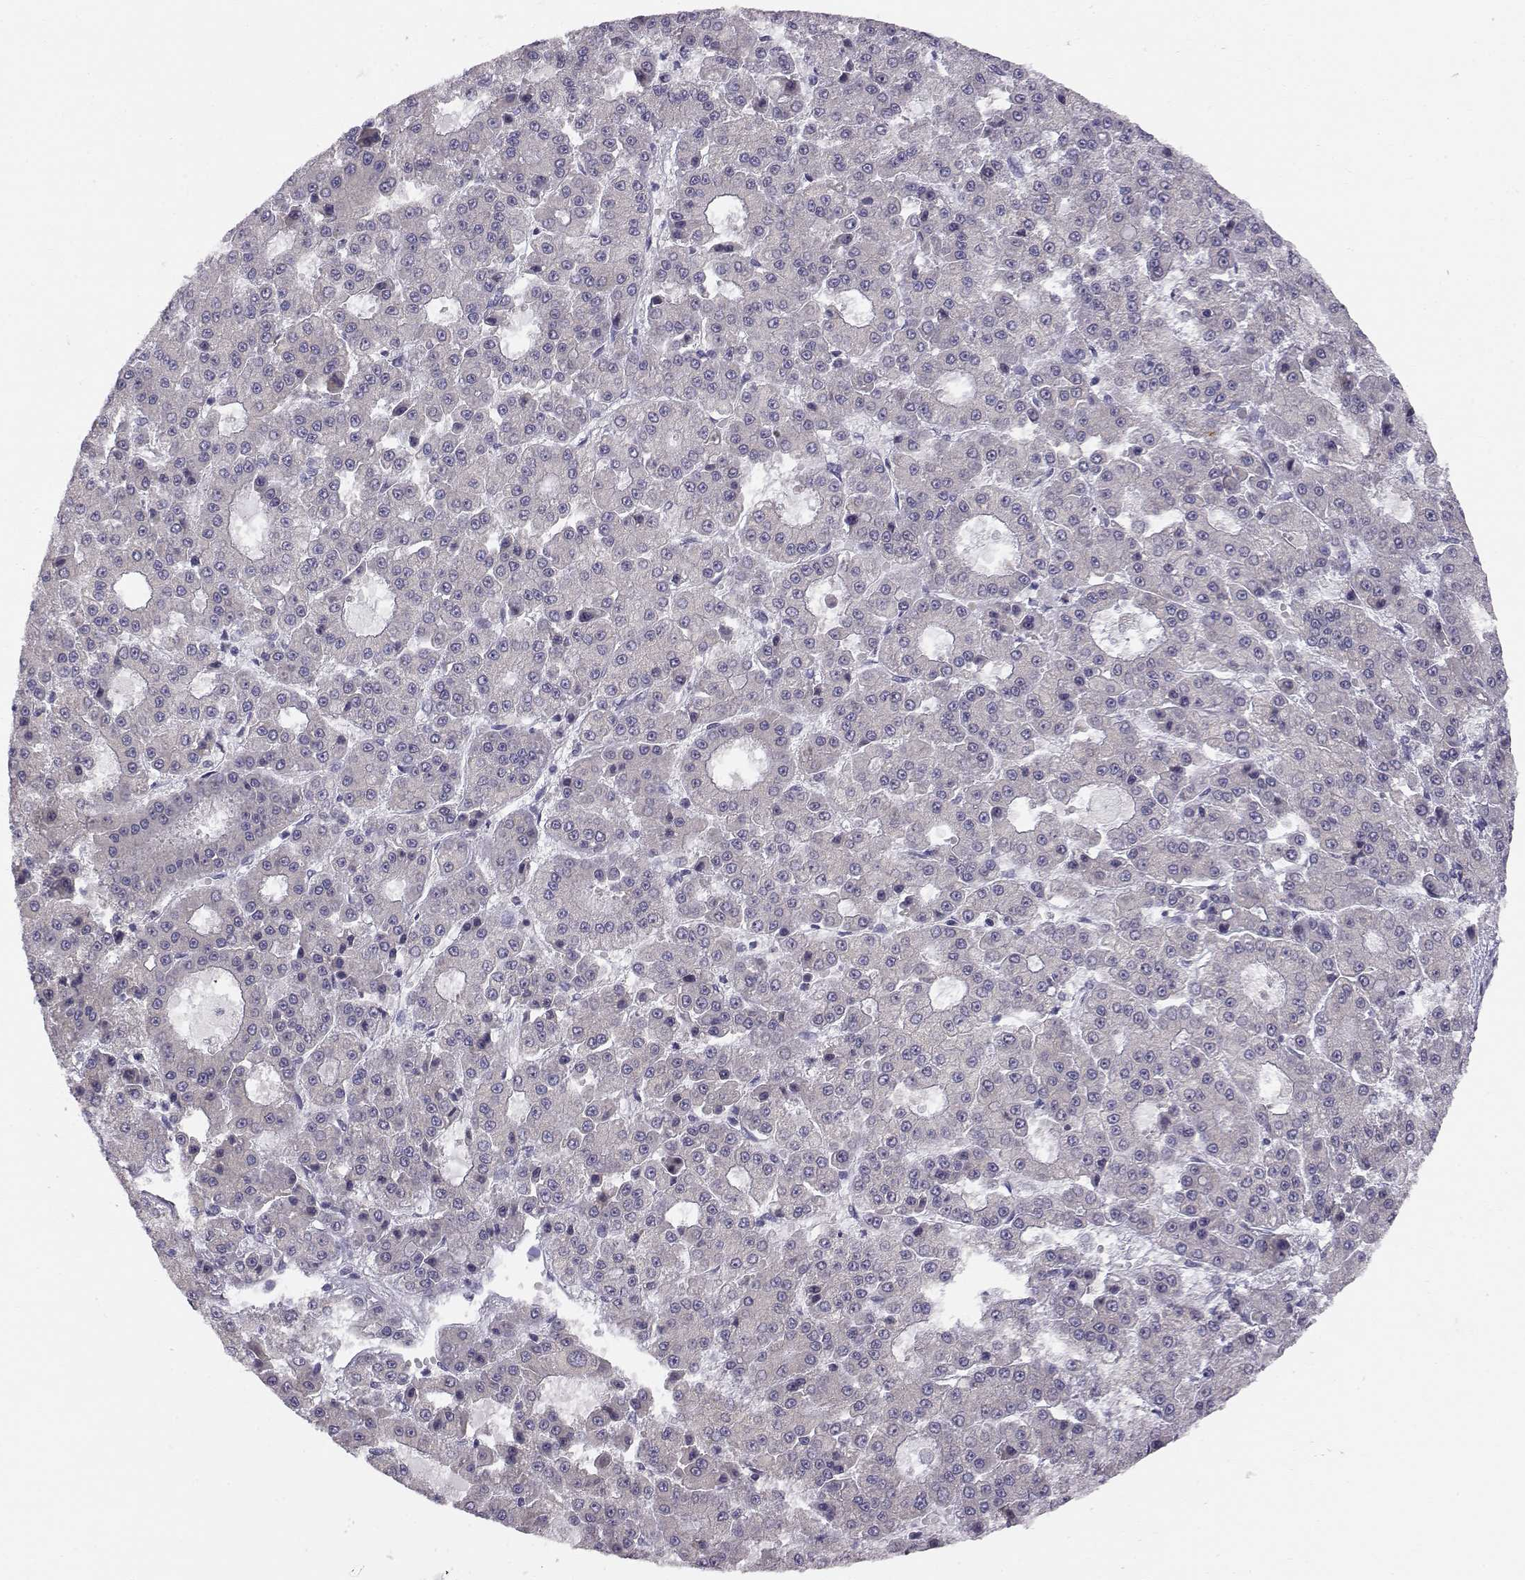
{"staining": {"intensity": "negative", "quantity": "none", "location": "none"}, "tissue": "liver cancer", "cell_type": "Tumor cells", "image_type": "cancer", "snomed": [{"axis": "morphology", "description": "Carcinoma, Hepatocellular, NOS"}, {"axis": "topography", "description": "Liver"}], "caption": "Photomicrograph shows no protein positivity in tumor cells of hepatocellular carcinoma (liver) tissue.", "gene": "ACSL6", "patient": {"sex": "male", "age": 70}}